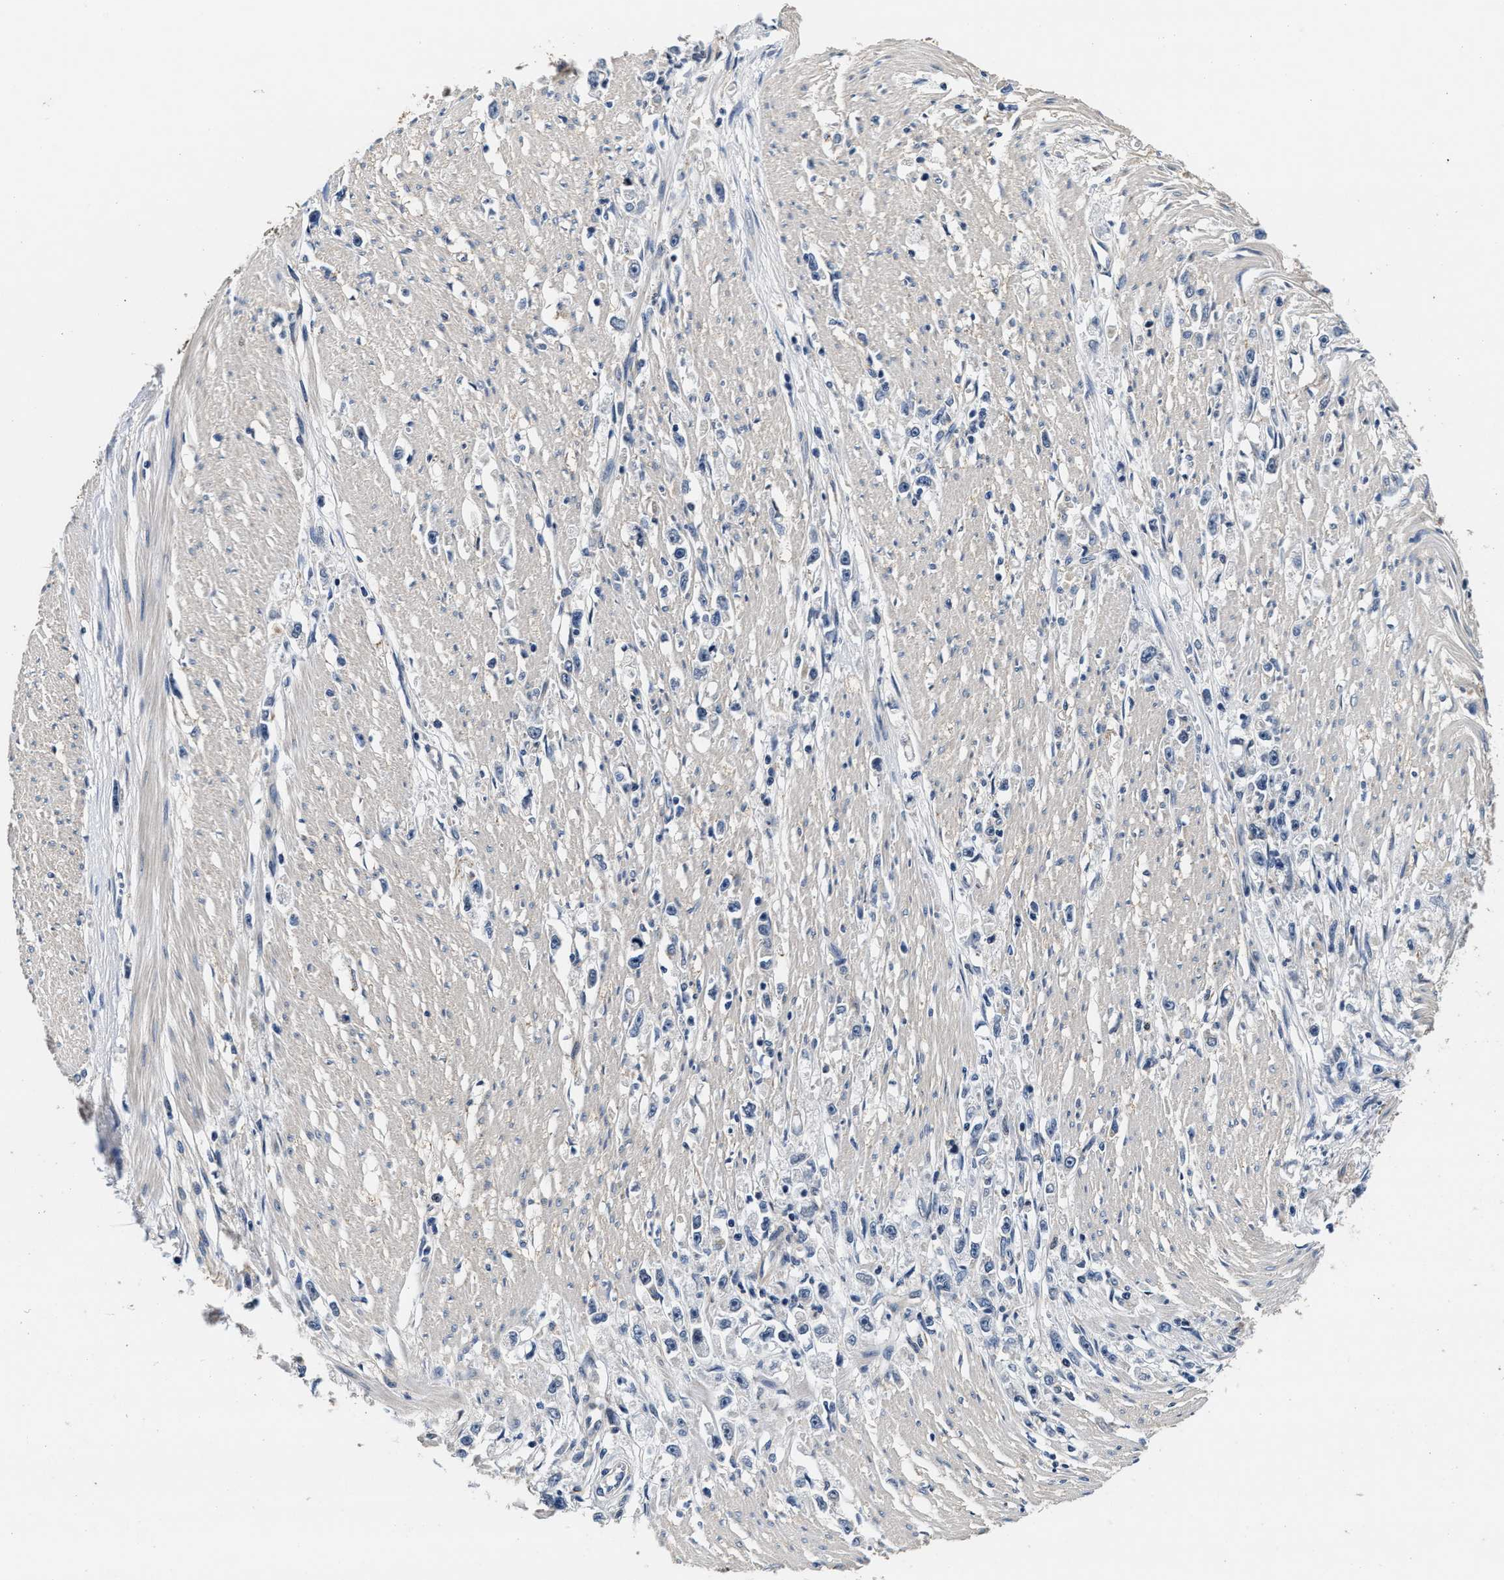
{"staining": {"intensity": "negative", "quantity": "none", "location": "none"}, "tissue": "stomach cancer", "cell_type": "Tumor cells", "image_type": "cancer", "snomed": [{"axis": "morphology", "description": "Adenocarcinoma, NOS"}, {"axis": "topography", "description": "Stomach"}], "caption": "Human stomach cancer (adenocarcinoma) stained for a protein using immunohistochemistry (IHC) reveals no staining in tumor cells.", "gene": "PHPT1", "patient": {"sex": "female", "age": 59}}